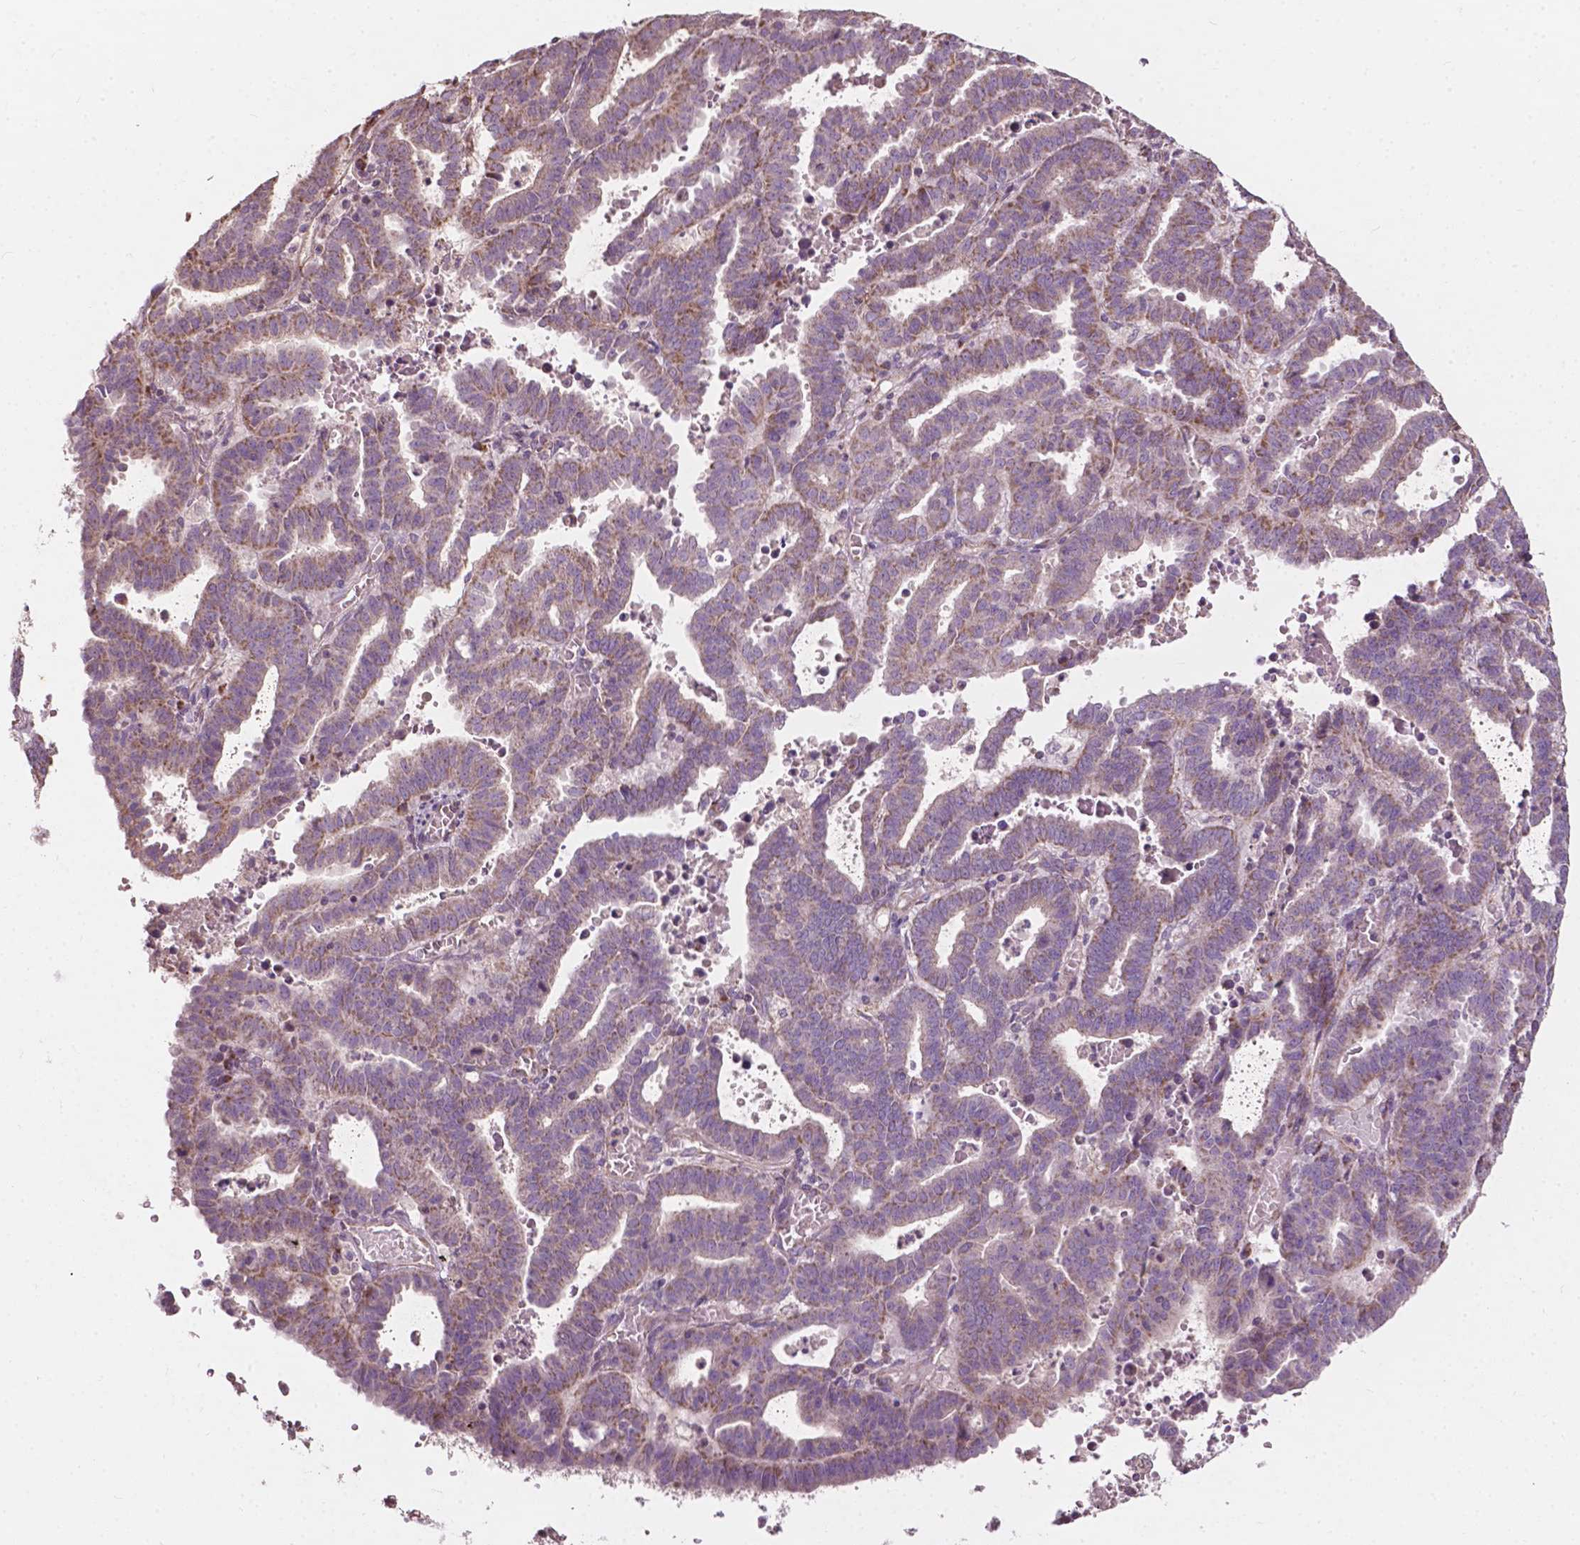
{"staining": {"intensity": "moderate", "quantity": "25%-75%", "location": "cytoplasmic/membranous"}, "tissue": "endometrial cancer", "cell_type": "Tumor cells", "image_type": "cancer", "snomed": [{"axis": "morphology", "description": "Adenocarcinoma, NOS"}, {"axis": "topography", "description": "Uterus"}], "caption": "Immunohistochemical staining of endometrial cancer (adenocarcinoma) exhibits moderate cytoplasmic/membranous protein positivity in about 25%-75% of tumor cells.", "gene": "NDUFA10", "patient": {"sex": "female", "age": 83}}